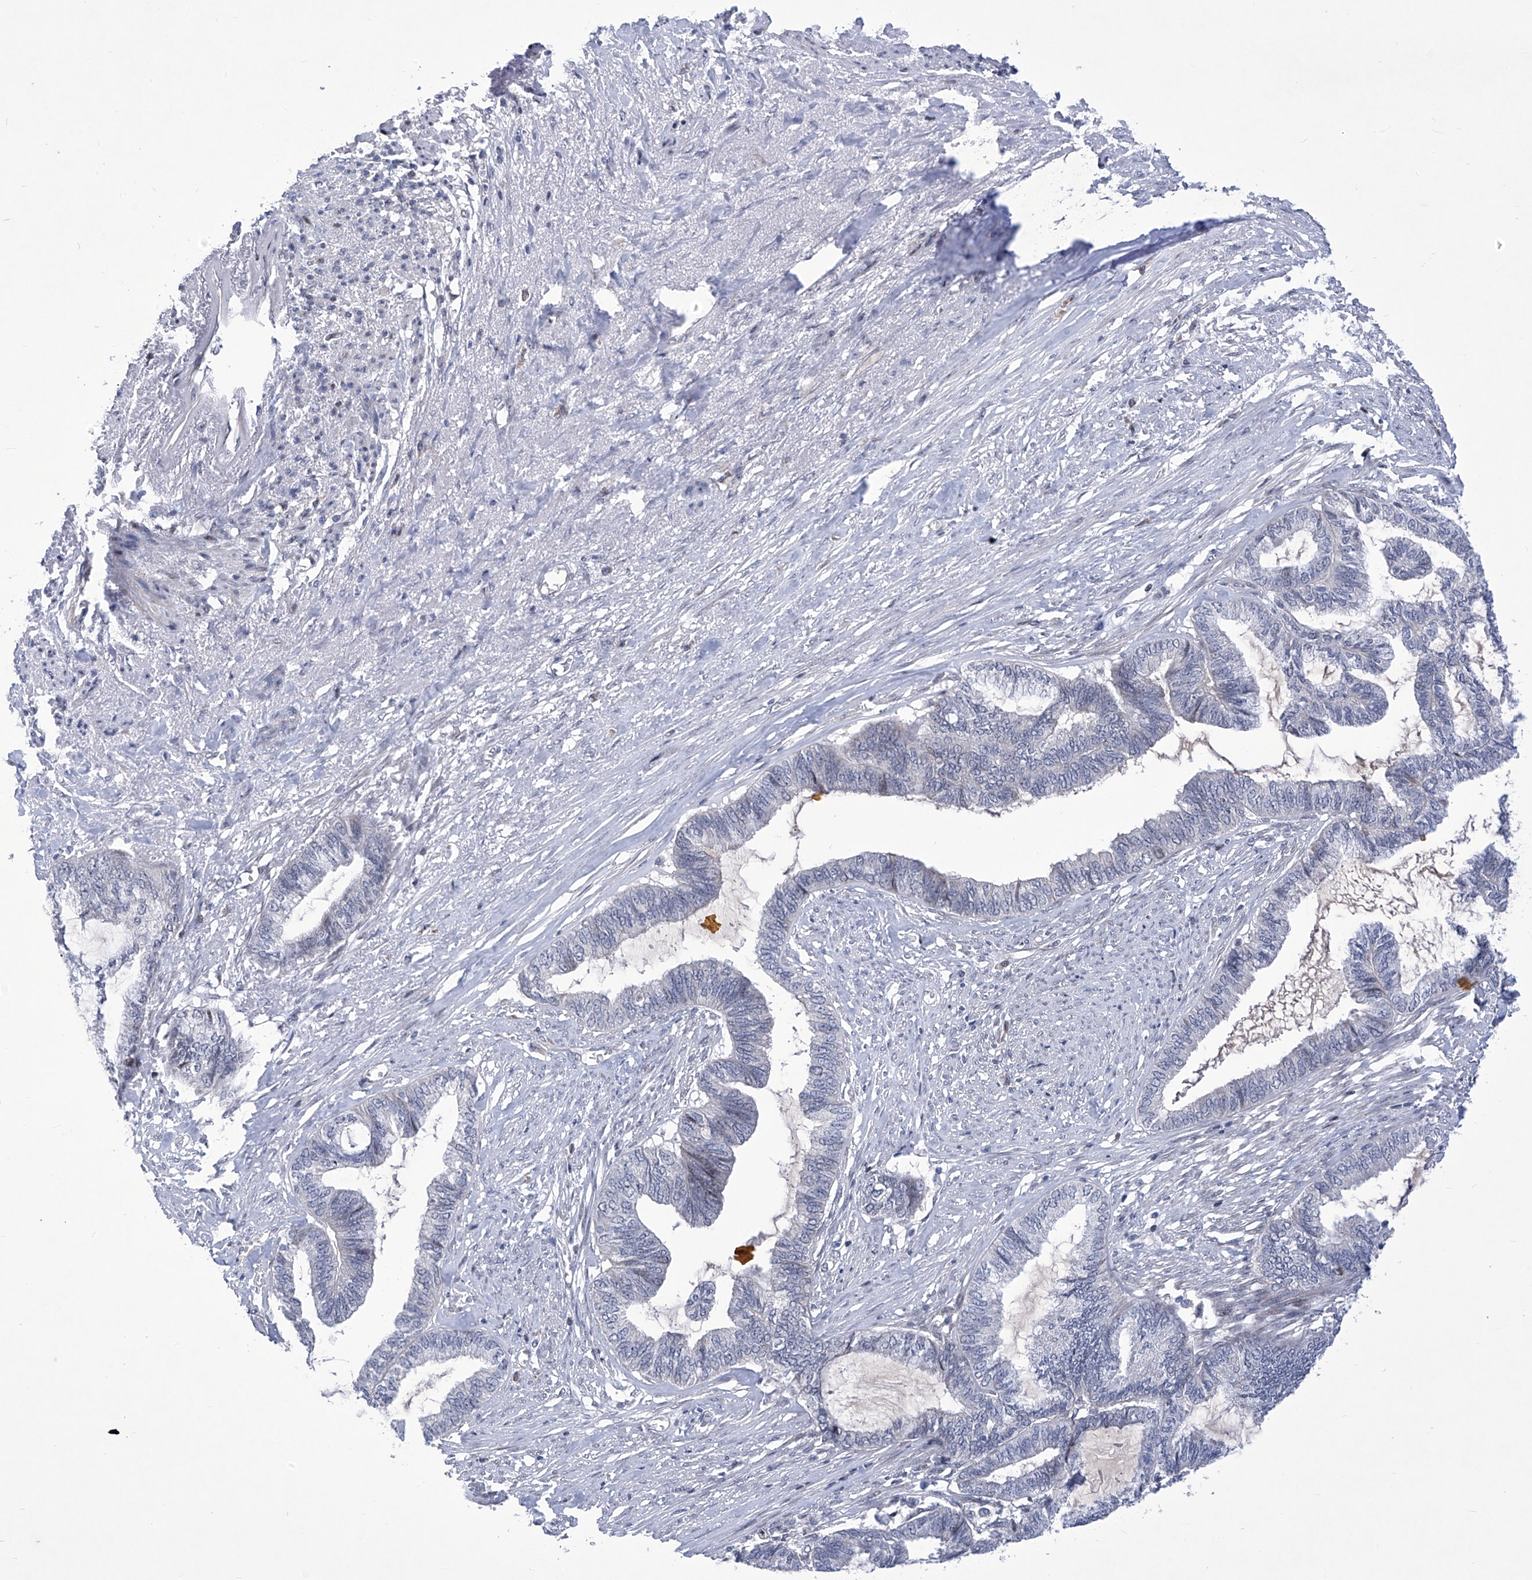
{"staining": {"intensity": "negative", "quantity": "none", "location": "none"}, "tissue": "endometrial cancer", "cell_type": "Tumor cells", "image_type": "cancer", "snomed": [{"axis": "morphology", "description": "Adenocarcinoma, NOS"}, {"axis": "topography", "description": "Endometrium"}], "caption": "Immunohistochemical staining of adenocarcinoma (endometrial) demonstrates no significant positivity in tumor cells.", "gene": "NUFIP1", "patient": {"sex": "female", "age": 86}}